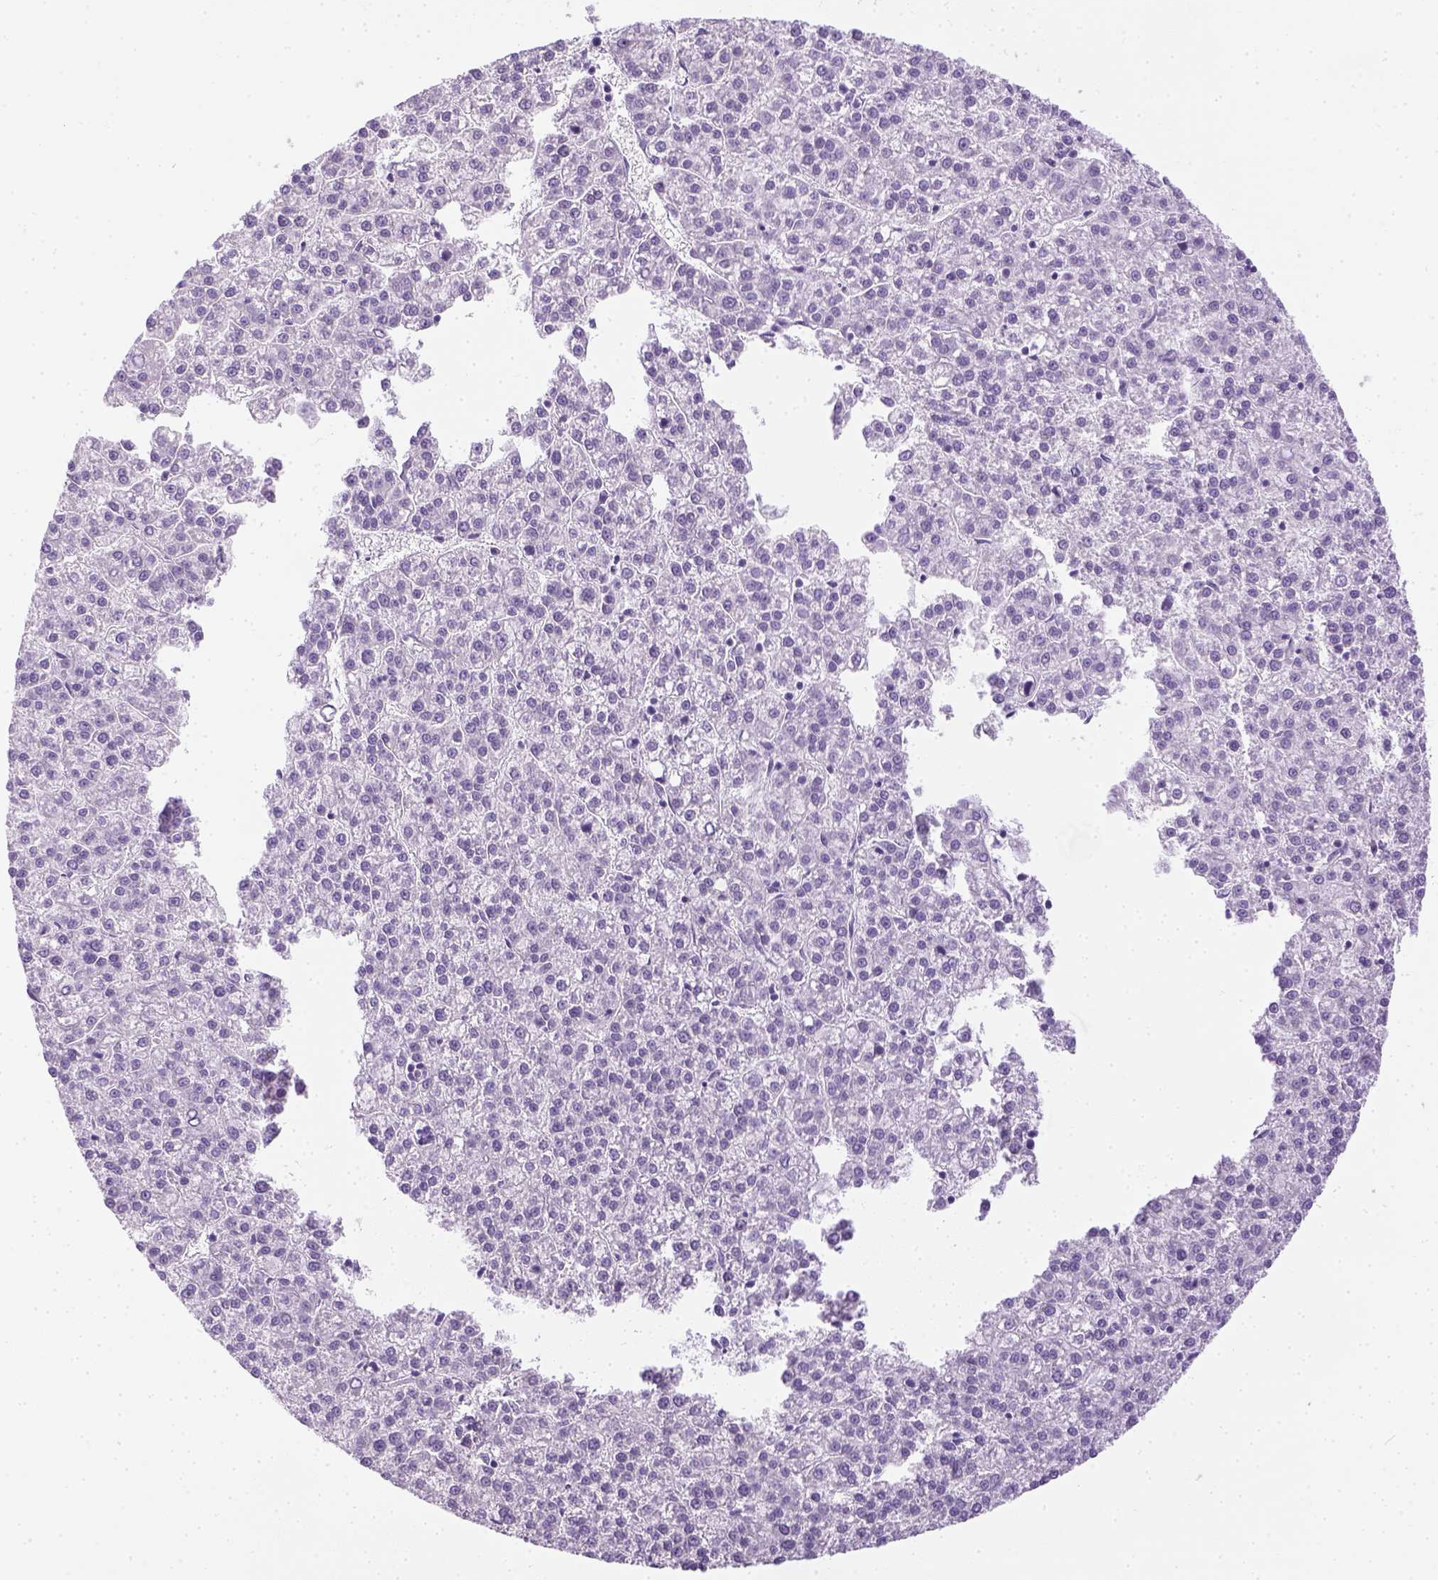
{"staining": {"intensity": "negative", "quantity": "none", "location": "none"}, "tissue": "liver cancer", "cell_type": "Tumor cells", "image_type": "cancer", "snomed": [{"axis": "morphology", "description": "Carcinoma, Hepatocellular, NOS"}, {"axis": "topography", "description": "Liver"}], "caption": "The immunohistochemistry (IHC) histopathology image has no significant staining in tumor cells of liver hepatocellular carcinoma tissue.", "gene": "LGSN", "patient": {"sex": "female", "age": 58}}